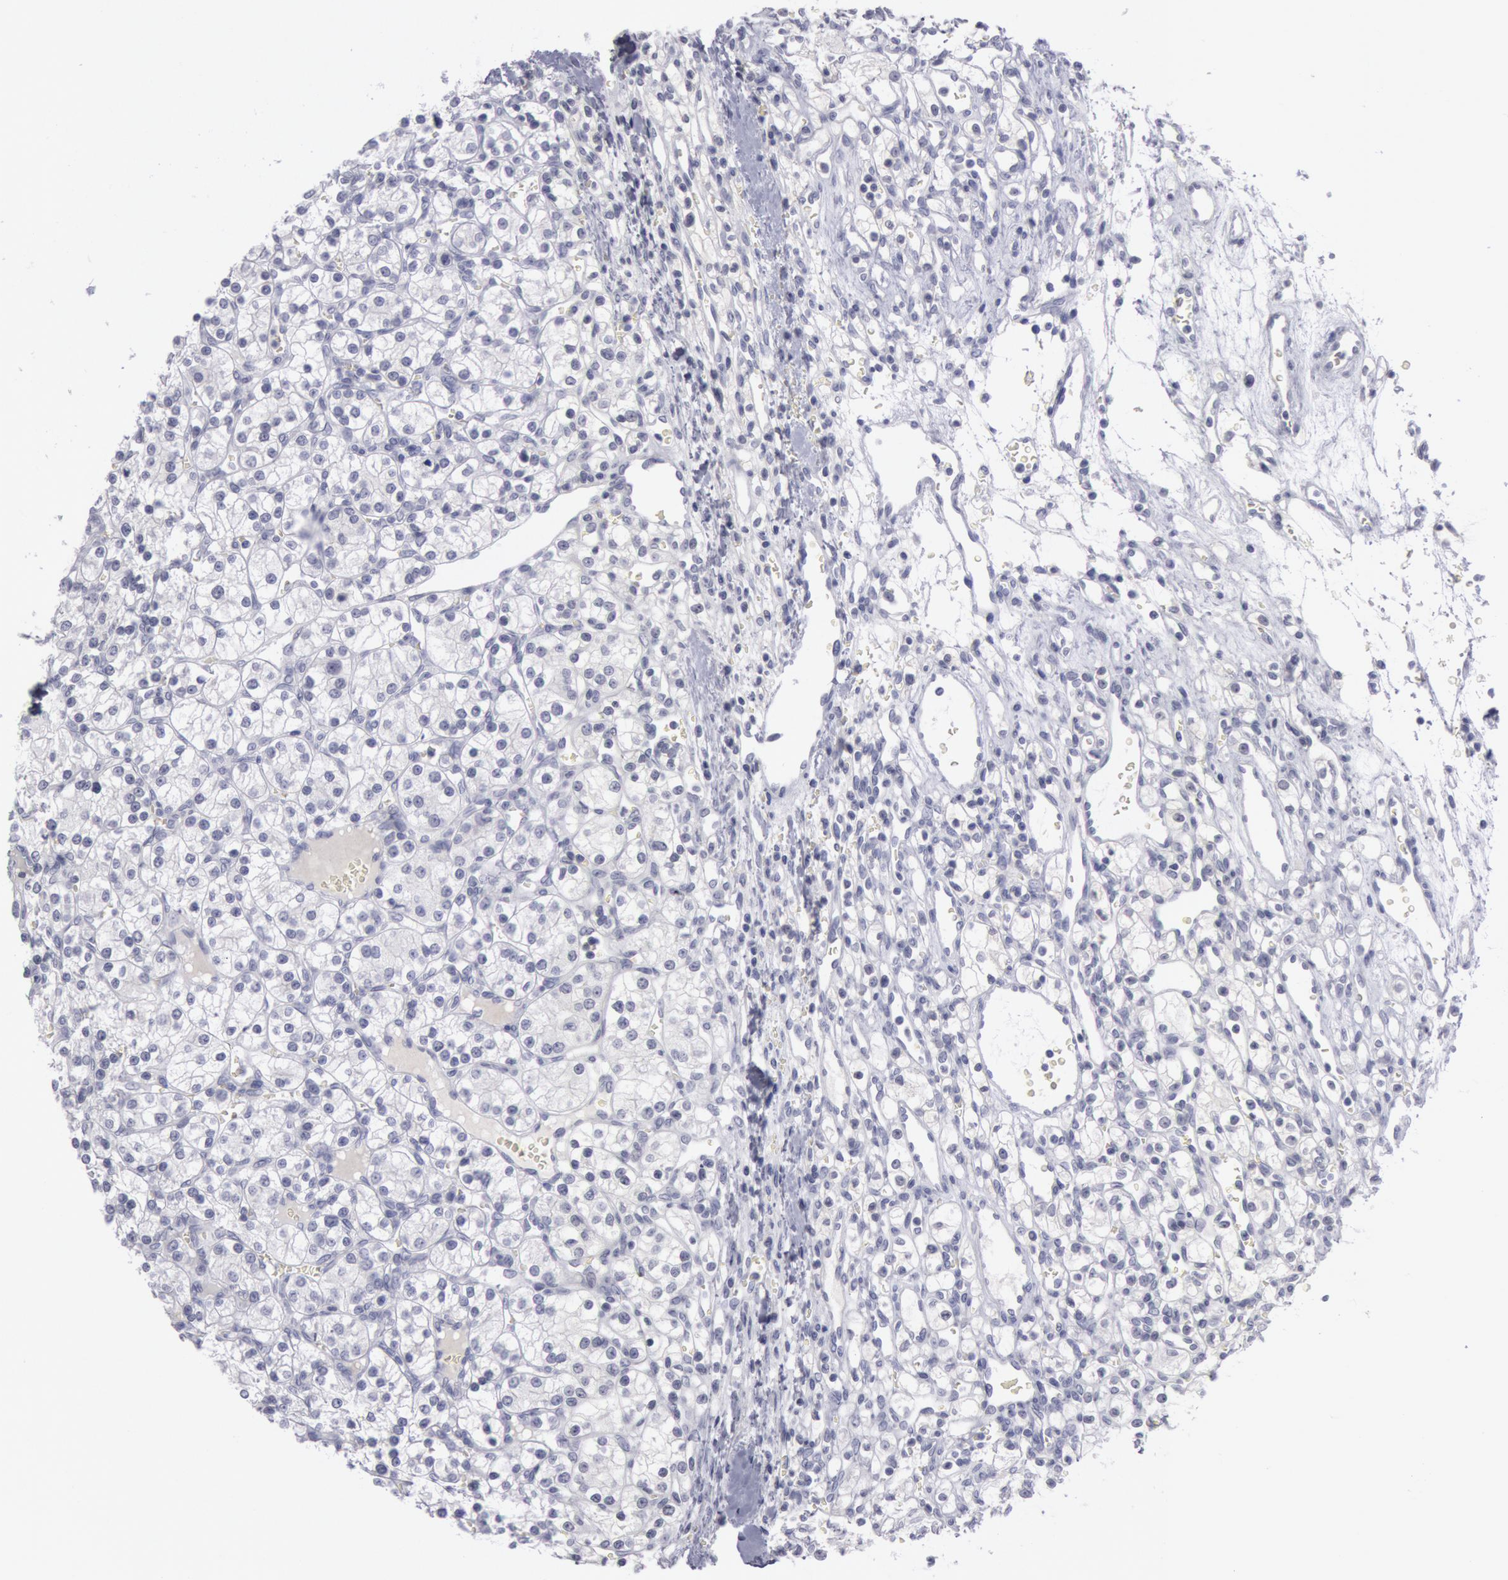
{"staining": {"intensity": "negative", "quantity": "none", "location": "none"}, "tissue": "renal cancer", "cell_type": "Tumor cells", "image_type": "cancer", "snomed": [{"axis": "morphology", "description": "Adenocarcinoma, NOS"}, {"axis": "topography", "description": "Kidney"}], "caption": "Human renal adenocarcinoma stained for a protein using immunohistochemistry (IHC) displays no positivity in tumor cells.", "gene": "KRT16", "patient": {"sex": "female", "age": 62}}